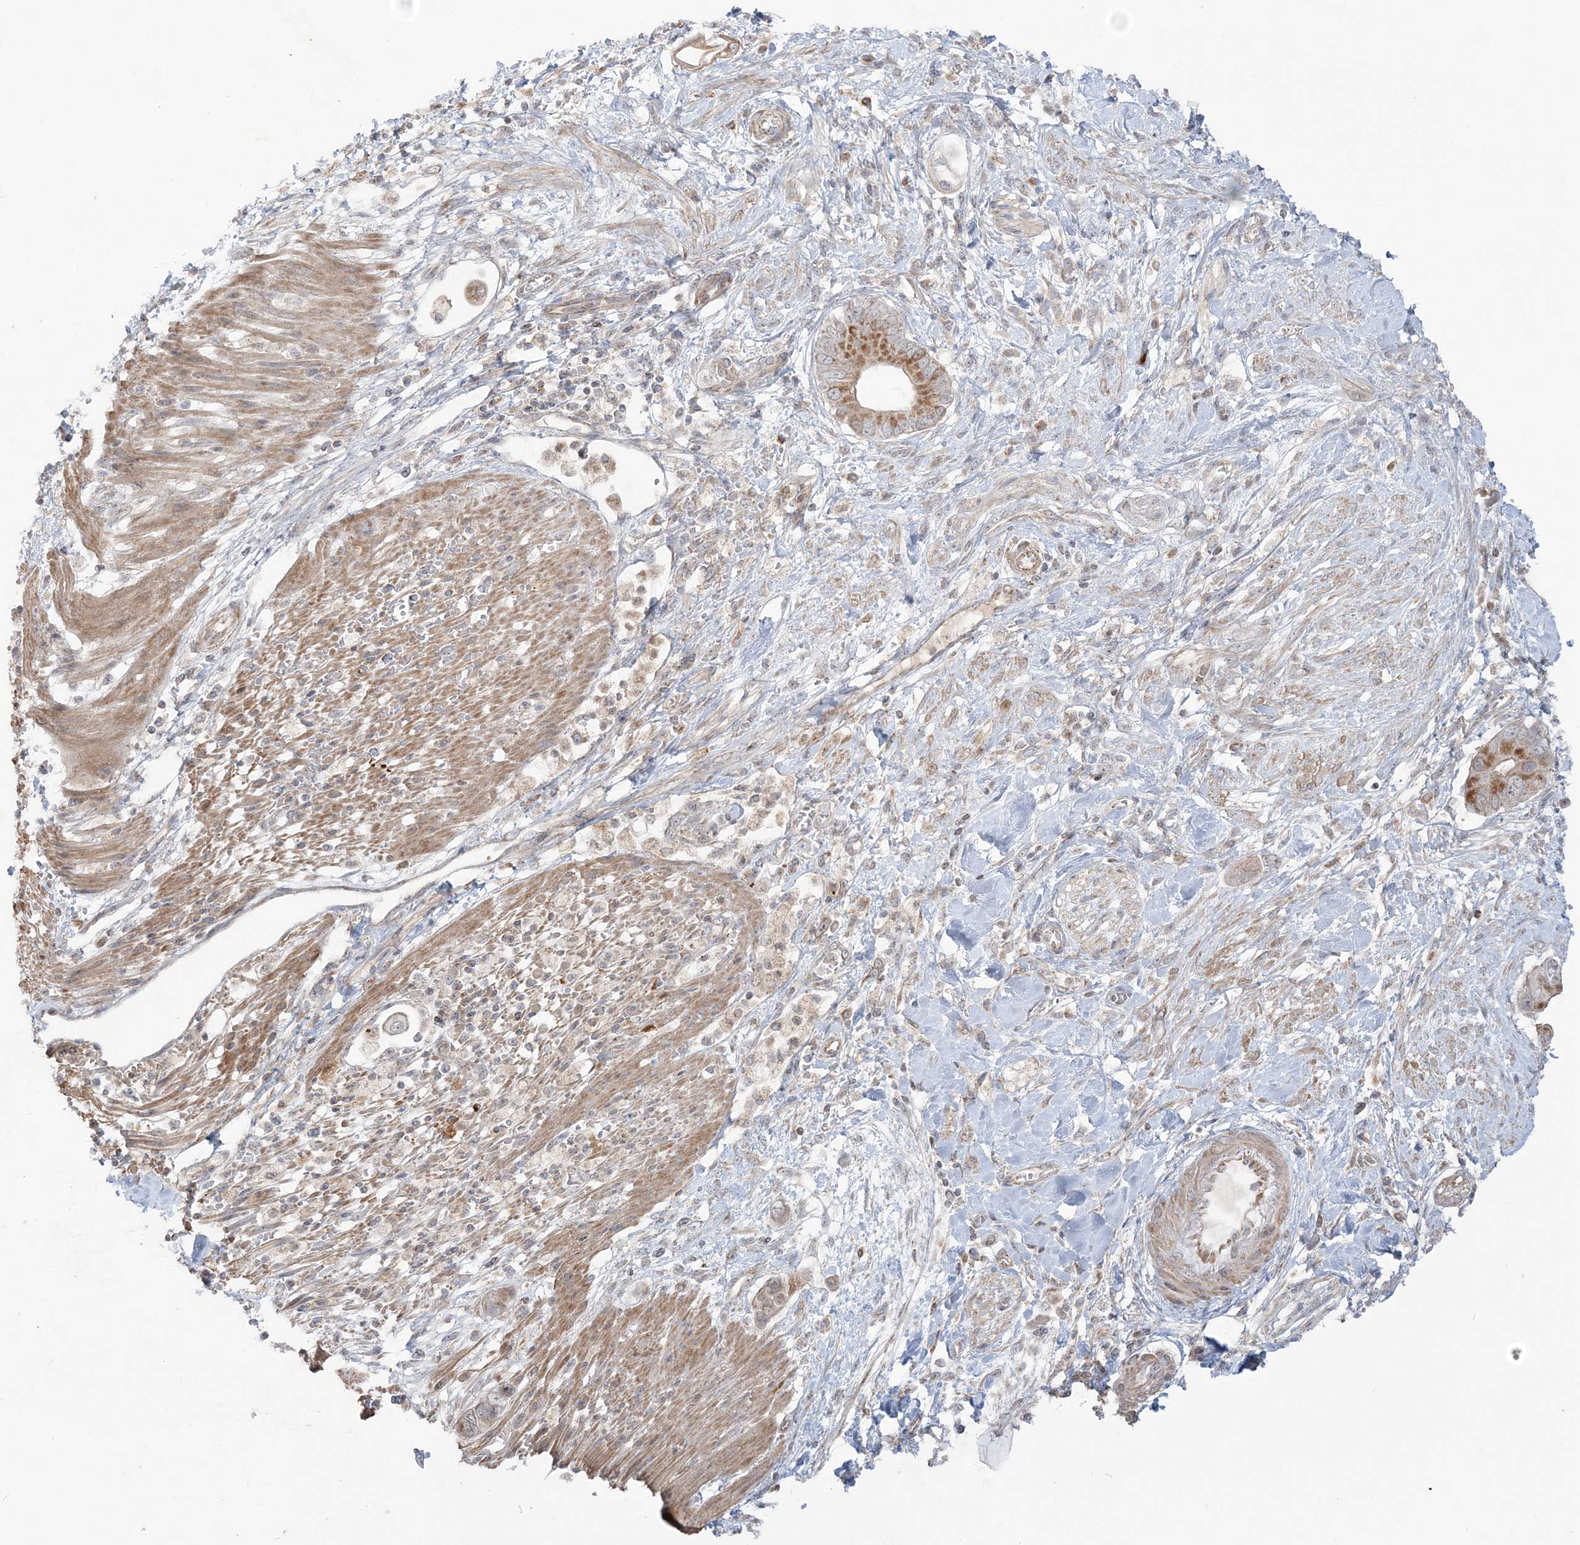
{"staining": {"intensity": "moderate", "quantity": ">75%", "location": "cytoplasmic/membranous"}, "tissue": "pancreatic cancer", "cell_type": "Tumor cells", "image_type": "cancer", "snomed": [{"axis": "morphology", "description": "Adenocarcinoma, NOS"}, {"axis": "topography", "description": "Pancreas"}], "caption": "This image displays immunohistochemistry staining of pancreatic adenocarcinoma, with medium moderate cytoplasmic/membranous positivity in approximately >75% of tumor cells.", "gene": "SCLT1", "patient": {"sex": "male", "age": 68}}